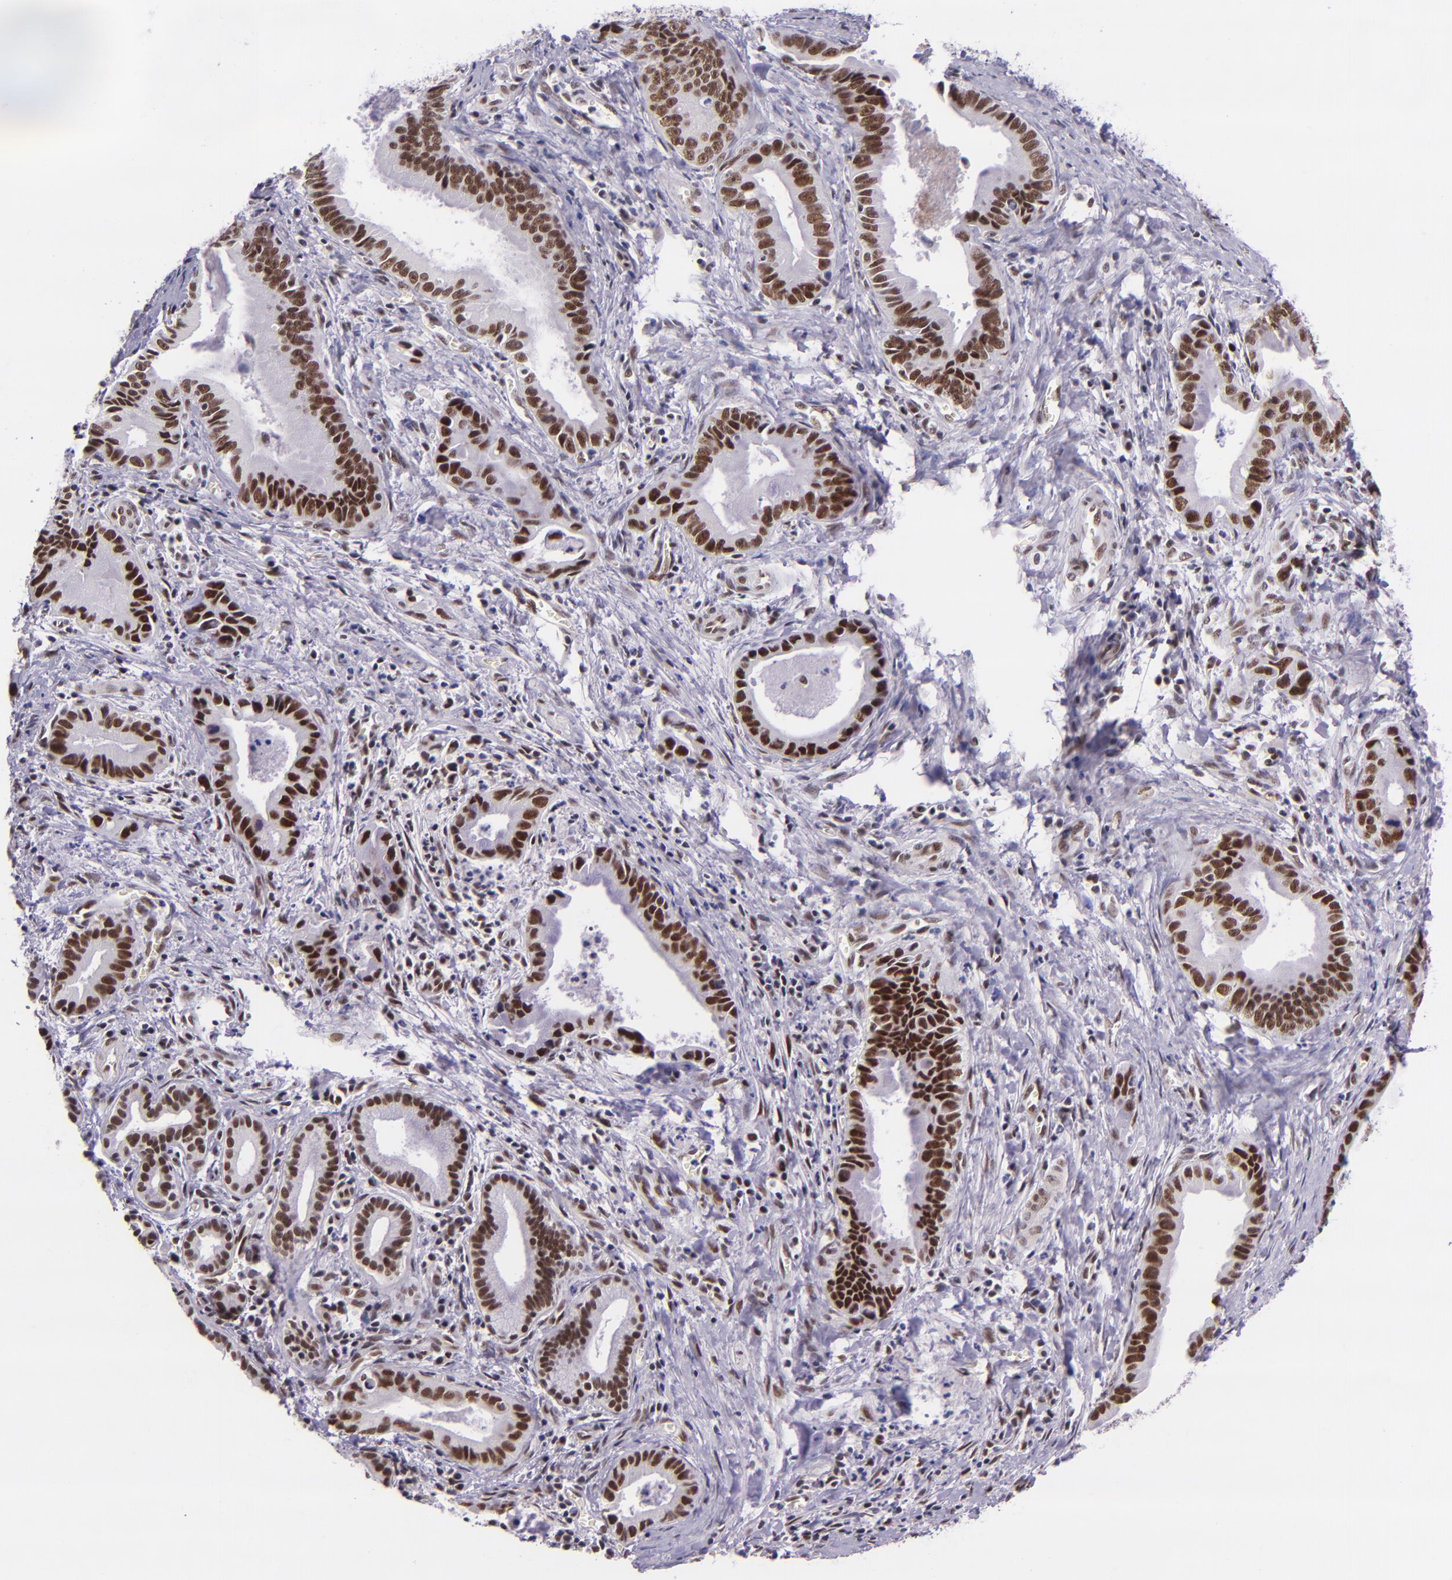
{"staining": {"intensity": "strong", "quantity": ">75%", "location": "nuclear"}, "tissue": "liver cancer", "cell_type": "Tumor cells", "image_type": "cancer", "snomed": [{"axis": "morphology", "description": "Cholangiocarcinoma"}, {"axis": "topography", "description": "Liver"}], "caption": "Immunohistochemical staining of human liver cancer displays high levels of strong nuclear expression in about >75% of tumor cells. The staining is performed using DAB (3,3'-diaminobenzidine) brown chromogen to label protein expression. The nuclei are counter-stained blue using hematoxylin.", "gene": "GPKOW", "patient": {"sex": "female", "age": 55}}